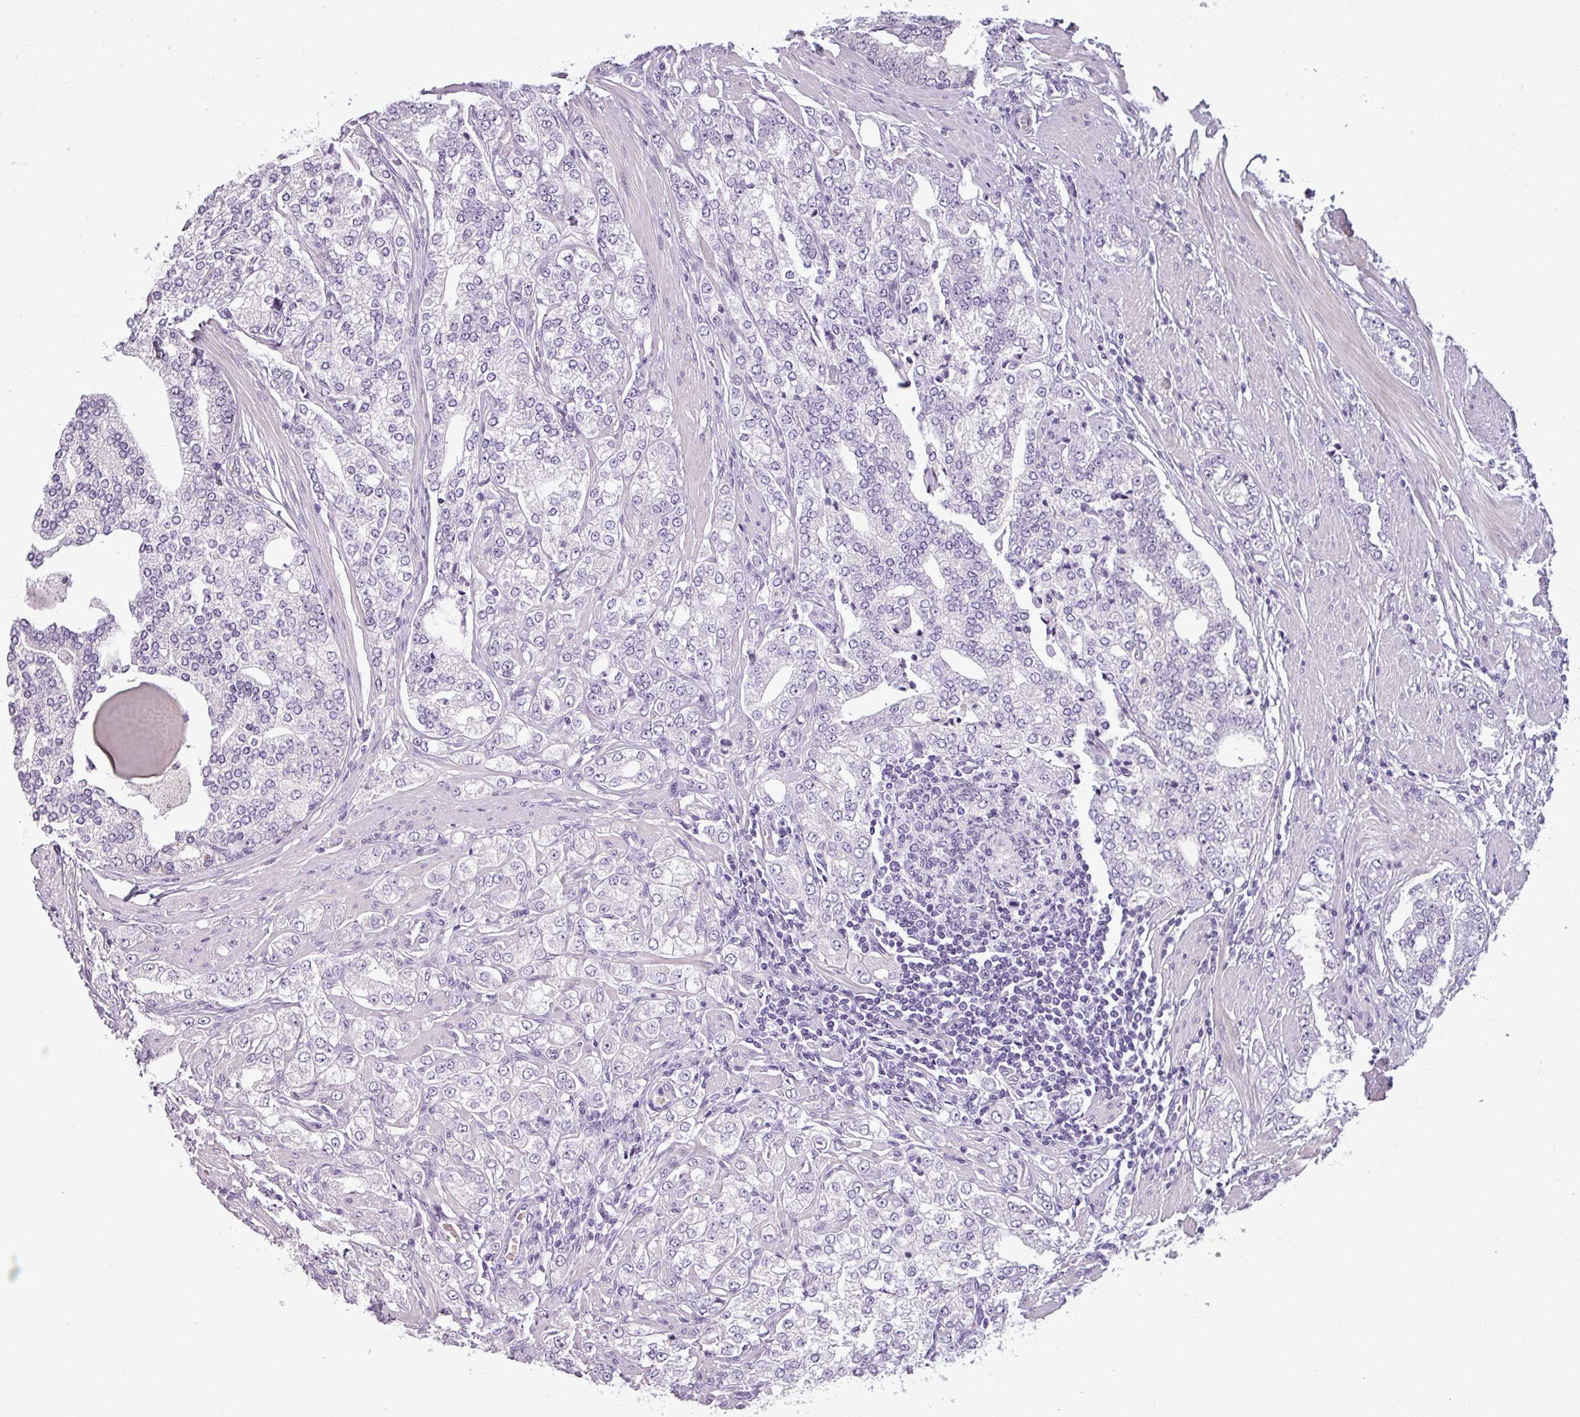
{"staining": {"intensity": "negative", "quantity": "none", "location": "none"}, "tissue": "prostate cancer", "cell_type": "Tumor cells", "image_type": "cancer", "snomed": [{"axis": "morphology", "description": "Adenocarcinoma, High grade"}, {"axis": "topography", "description": "Prostate"}], "caption": "IHC of high-grade adenocarcinoma (prostate) exhibits no positivity in tumor cells.", "gene": "AREL1", "patient": {"sex": "male", "age": 64}}